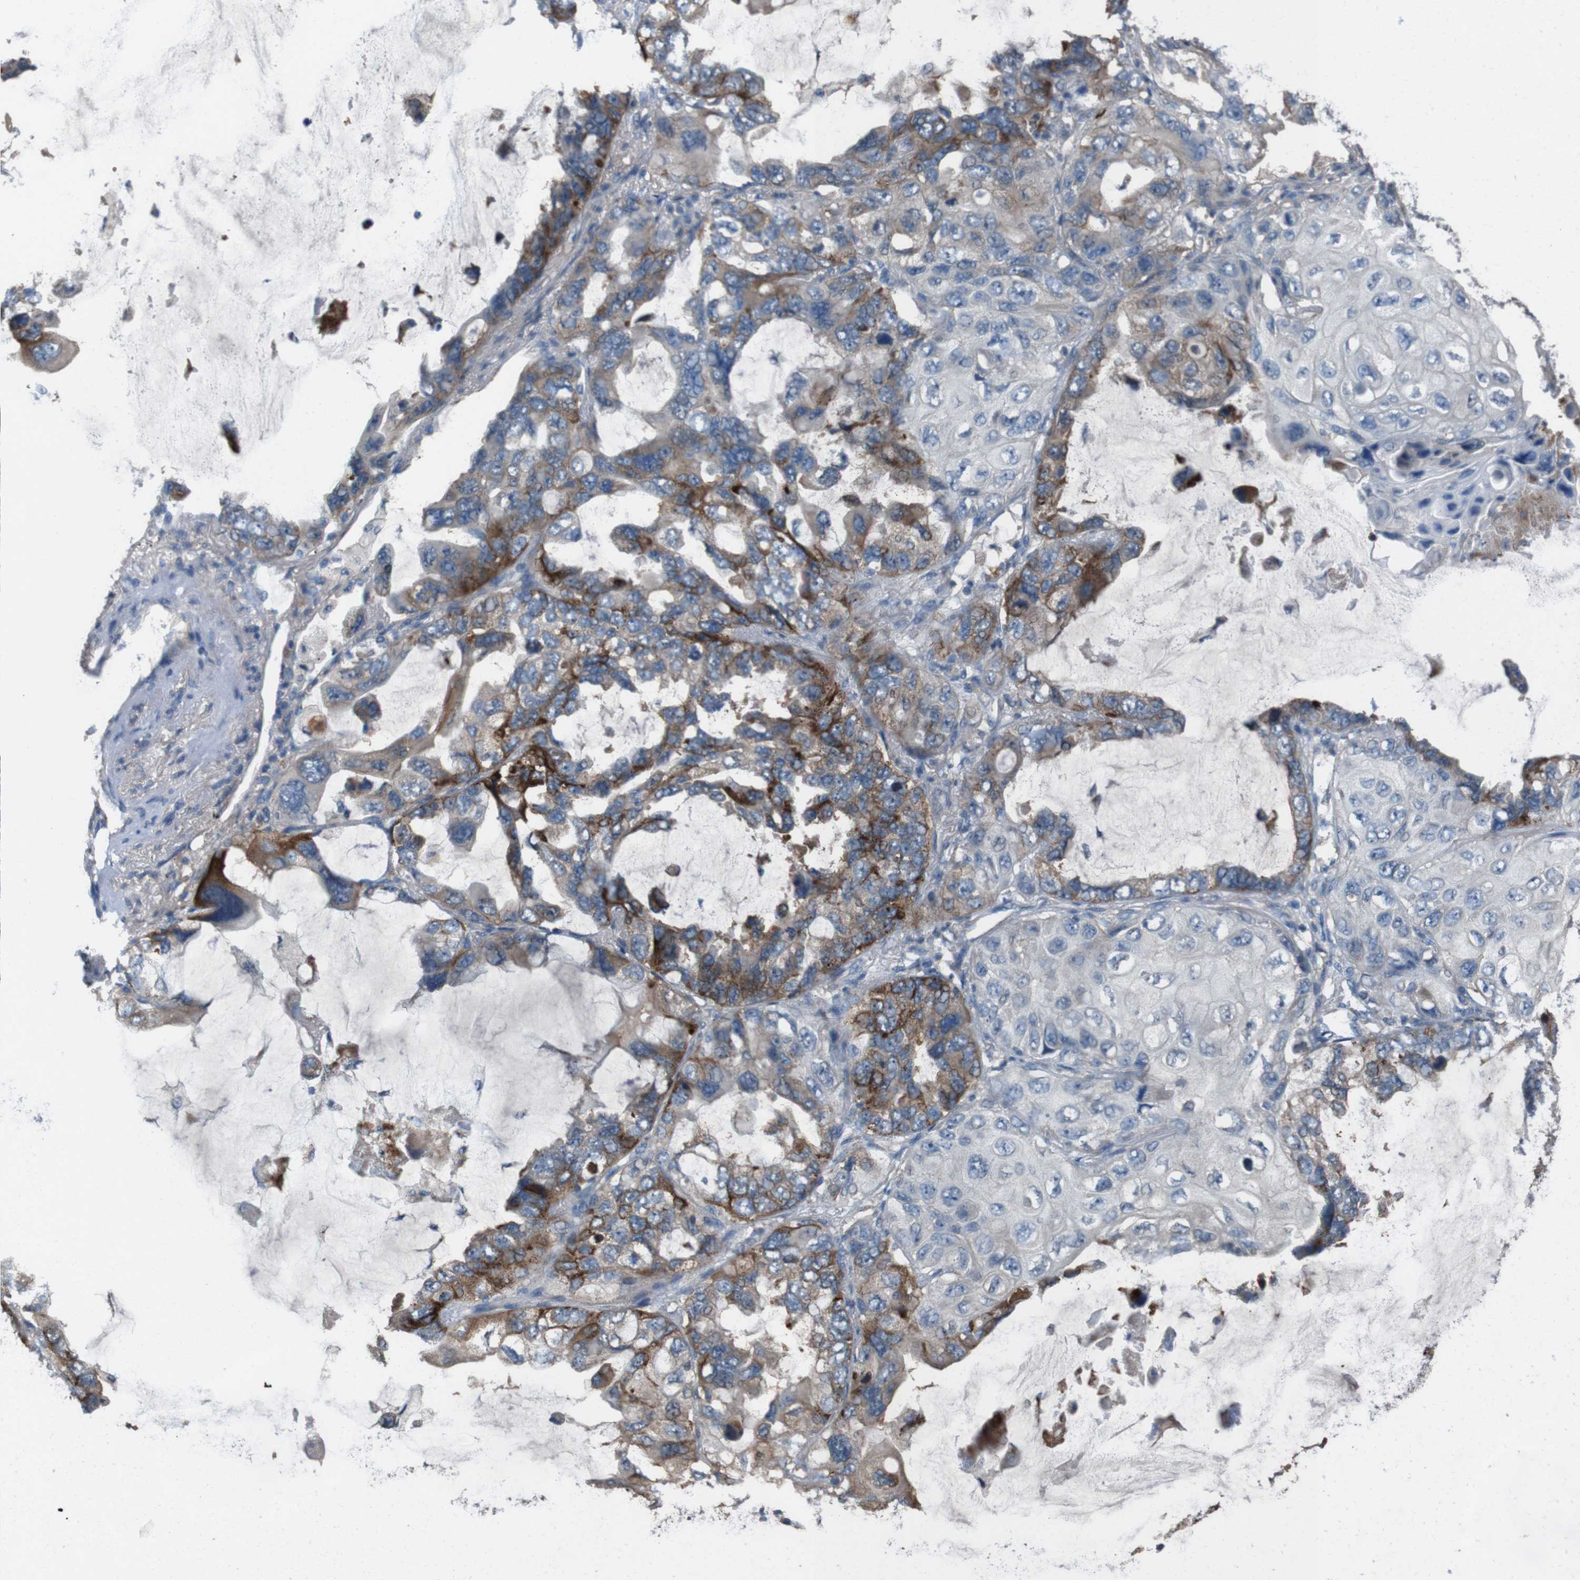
{"staining": {"intensity": "strong", "quantity": "<25%", "location": "cytoplasmic/membranous"}, "tissue": "lung cancer", "cell_type": "Tumor cells", "image_type": "cancer", "snomed": [{"axis": "morphology", "description": "Squamous cell carcinoma, NOS"}, {"axis": "topography", "description": "Lung"}], "caption": "This is a histology image of immunohistochemistry staining of squamous cell carcinoma (lung), which shows strong staining in the cytoplasmic/membranous of tumor cells.", "gene": "NAALADL2", "patient": {"sex": "female", "age": 73}}